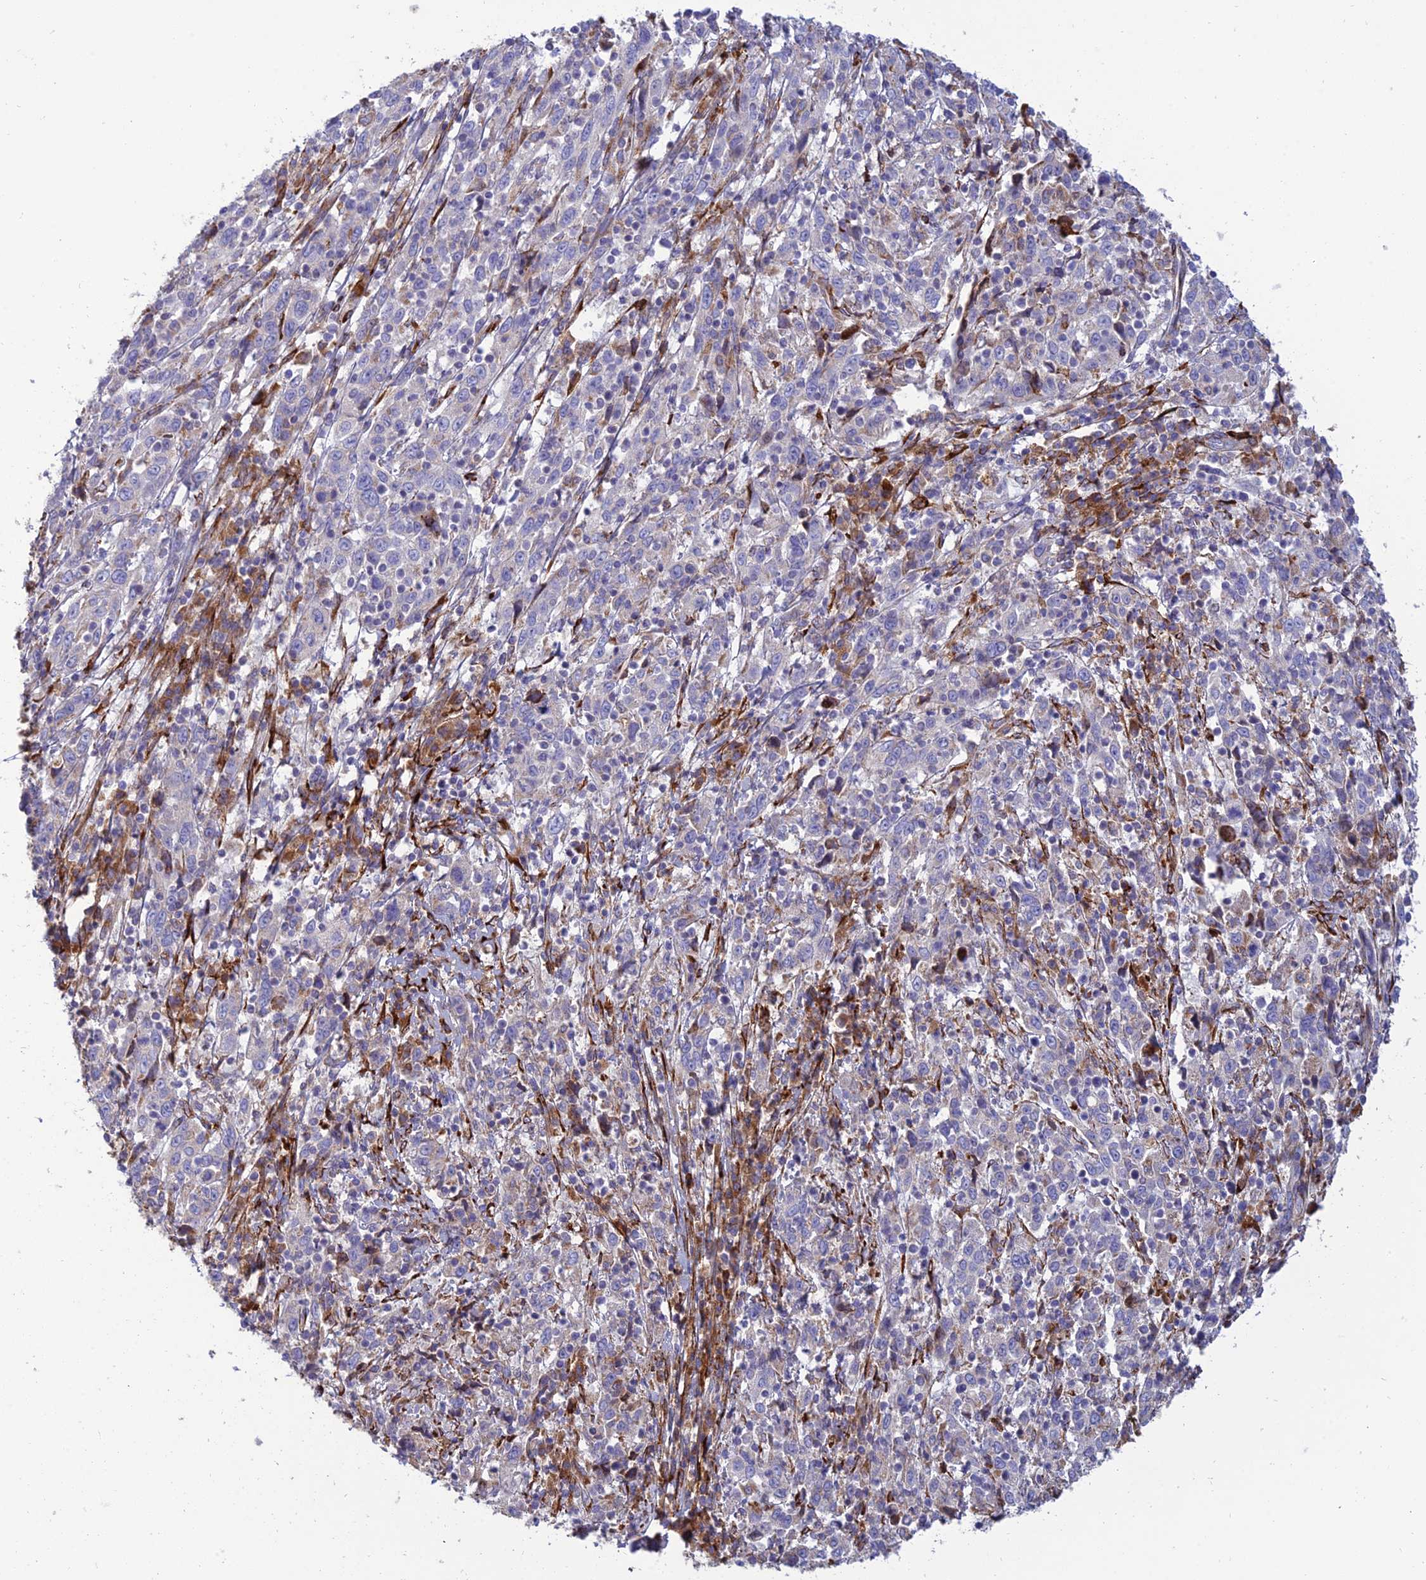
{"staining": {"intensity": "negative", "quantity": "none", "location": "none"}, "tissue": "cervical cancer", "cell_type": "Tumor cells", "image_type": "cancer", "snomed": [{"axis": "morphology", "description": "Squamous cell carcinoma, NOS"}, {"axis": "topography", "description": "Cervix"}], "caption": "Tumor cells show no significant staining in squamous cell carcinoma (cervical). (Brightfield microscopy of DAB (3,3'-diaminobenzidine) immunohistochemistry (IHC) at high magnification).", "gene": "RCN3", "patient": {"sex": "female", "age": 46}}